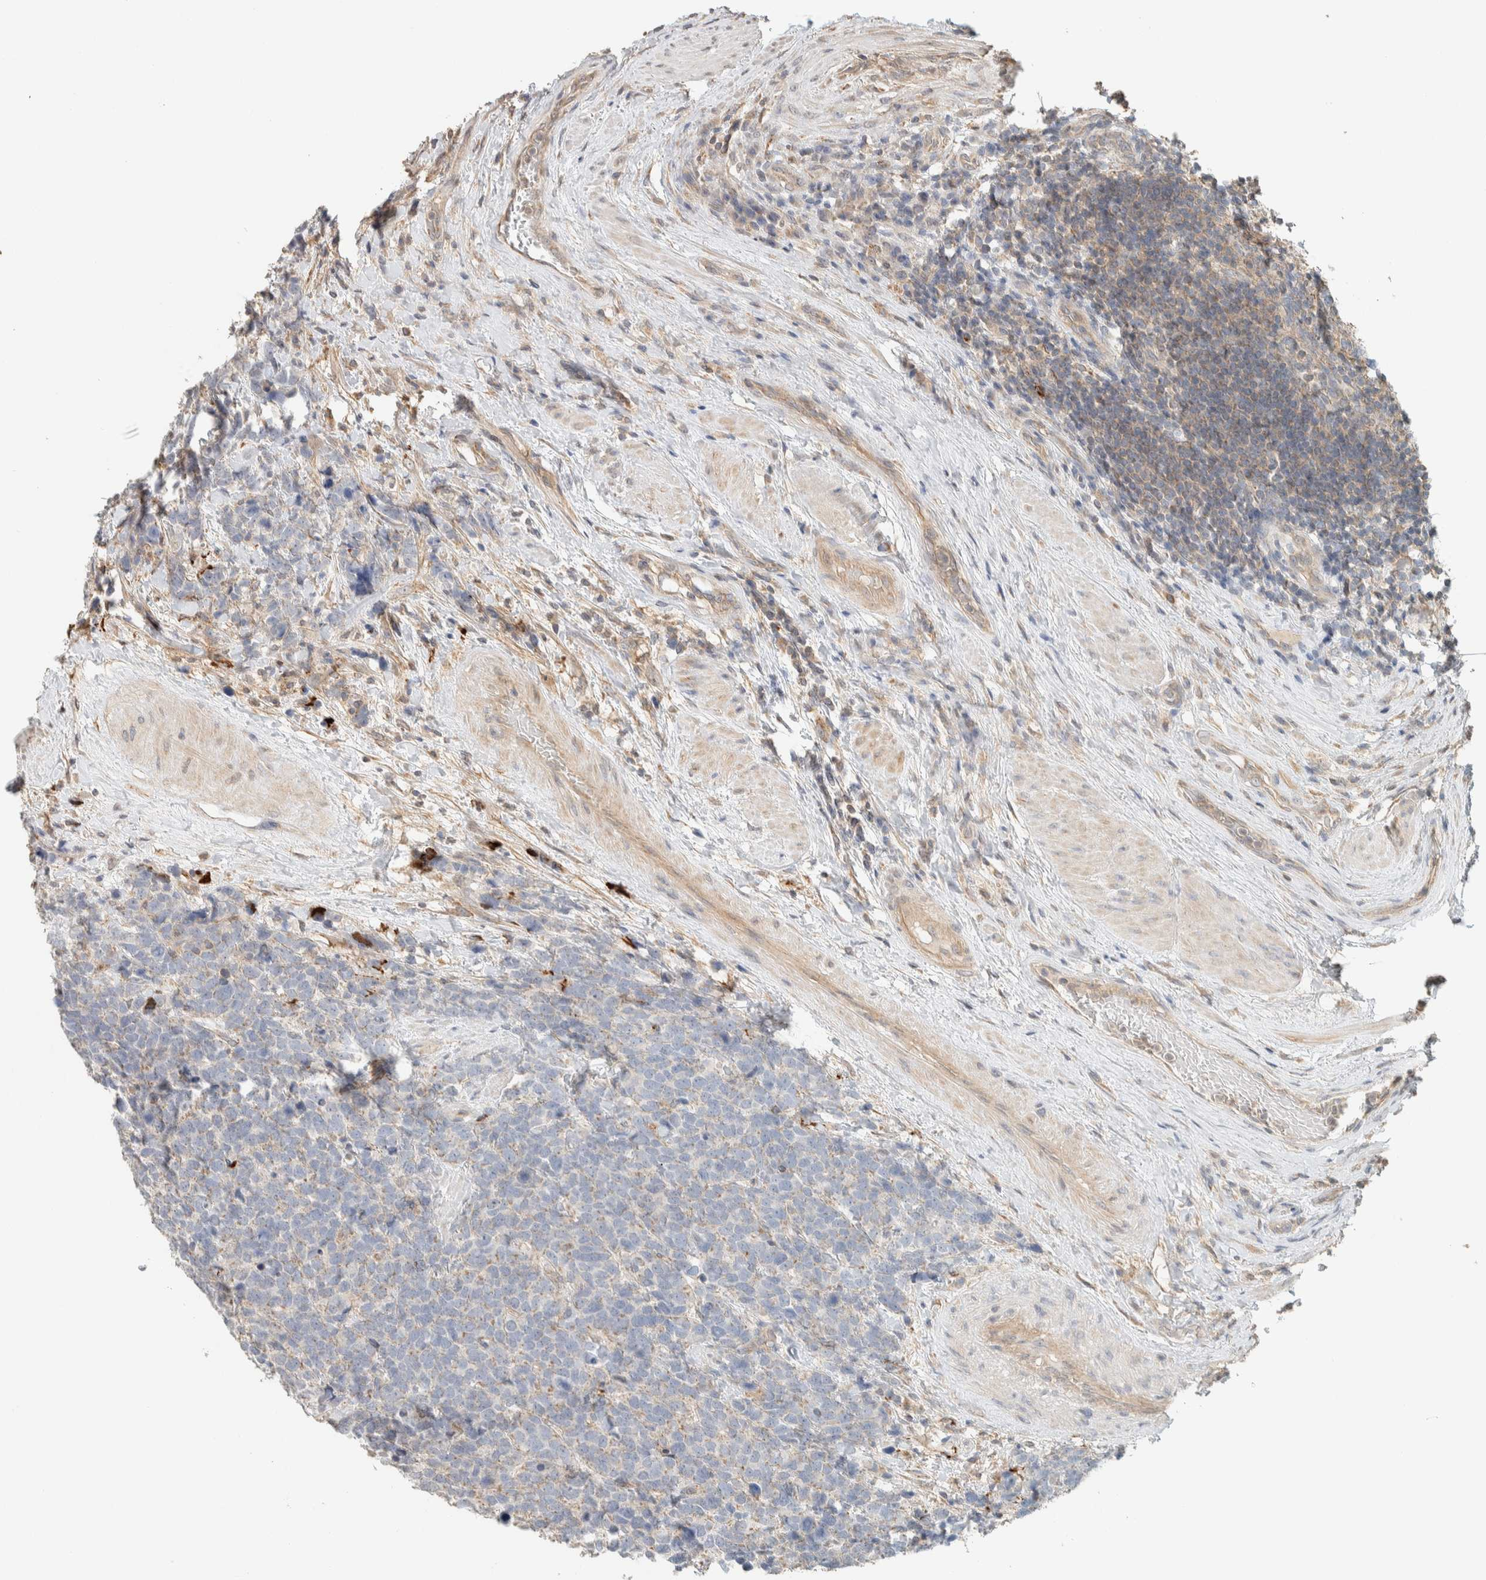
{"staining": {"intensity": "negative", "quantity": "none", "location": "none"}, "tissue": "urothelial cancer", "cell_type": "Tumor cells", "image_type": "cancer", "snomed": [{"axis": "morphology", "description": "Urothelial carcinoma, High grade"}, {"axis": "topography", "description": "Urinary bladder"}], "caption": "An immunohistochemistry (IHC) photomicrograph of urothelial carcinoma (high-grade) is shown. There is no staining in tumor cells of urothelial carcinoma (high-grade).", "gene": "PDE7B", "patient": {"sex": "female", "age": 82}}